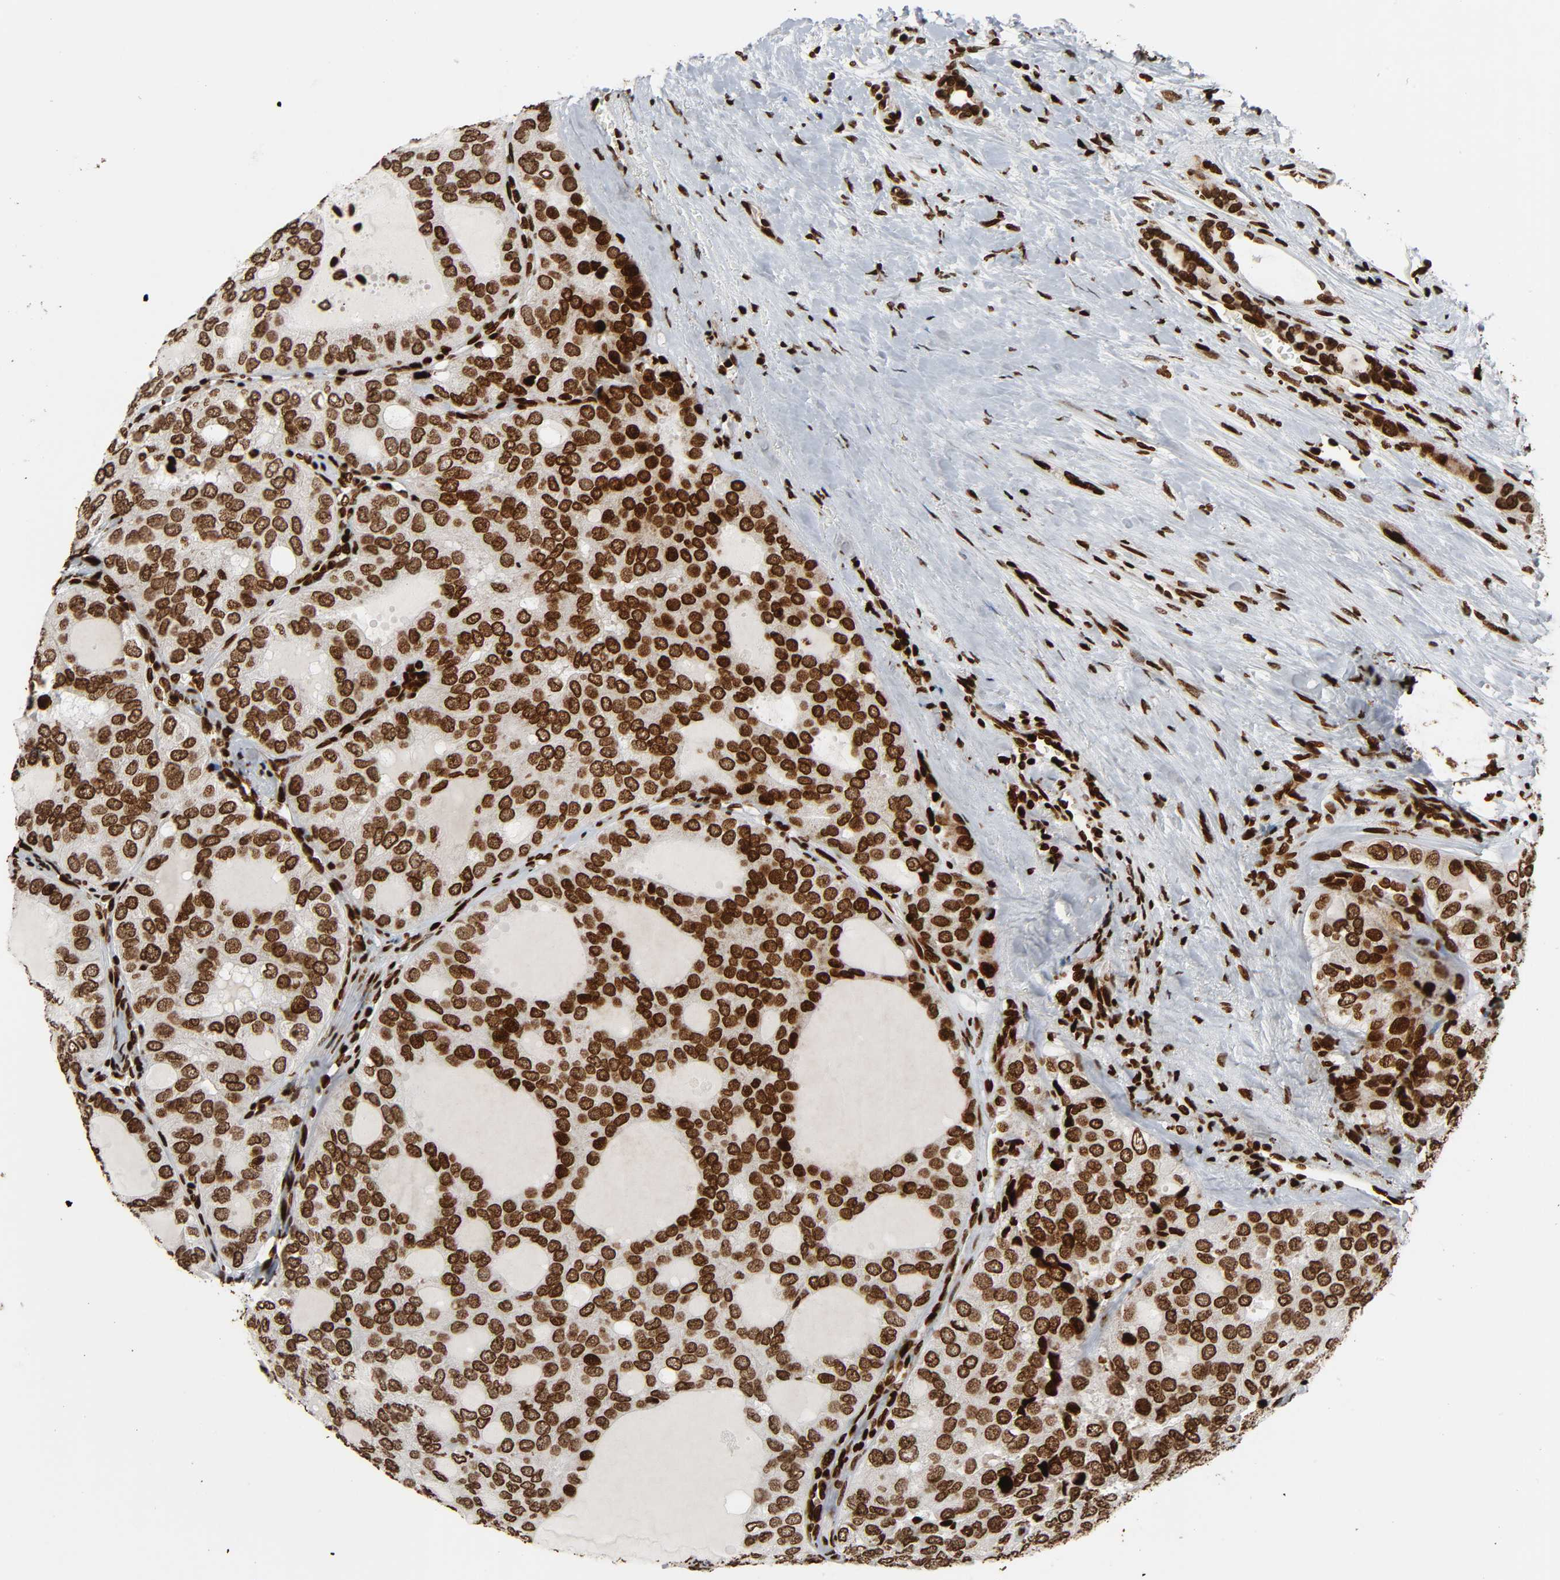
{"staining": {"intensity": "moderate", "quantity": ">75%", "location": "nuclear"}, "tissue": "thyroid cancer", "cell_type": "Tumor cells", "image_type": "cancer", "snomed": [{"axis": "morphology", "description": "Follicular adenoma carcinoma, NOS"}, {"axis": "topography", "description": "Thyroid gland"}], "caption": "This photomicrograph reveals IHC staining of human follicular adenoma carcinoma (thyroid), with medium moderate nuclear staining in approximately >75% of tumor cells.", "gene": "RXRA", "patient": {"sex": "male", "age": 75}}